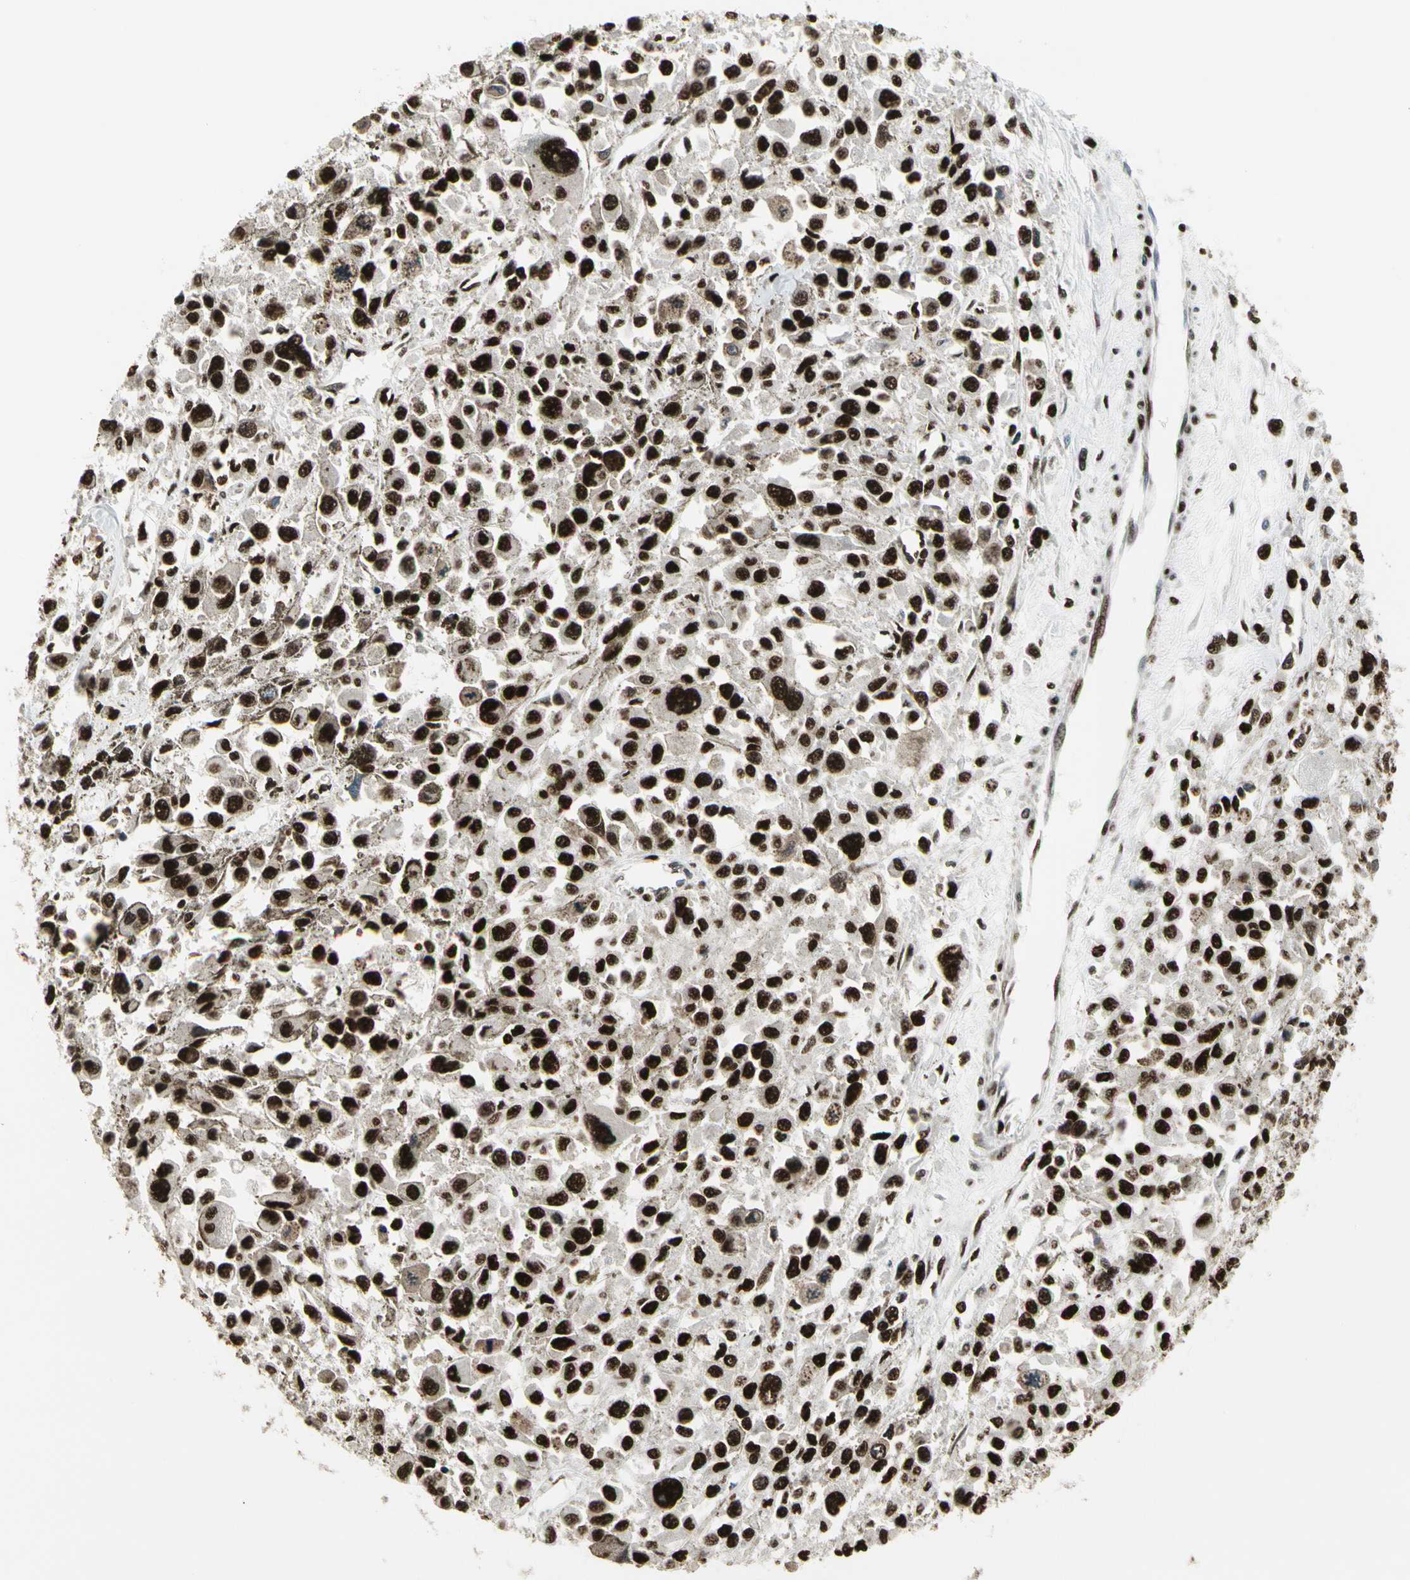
{"staining": {"intensity": "strong", "quantity": ">75%", "location": "nuclear"}, "tissue": "melanoma", "cell_type": "Tumor cells", "image_type": "cancer", "snomed": [{"axis": "morphology", "description": "Malignant melanoma, Metastatic site"}, {"axis": "topography", "description": "Lymph node"}], "caption": "Melanoma was stained to show a protein in brown. There is high levels of strong nuclear positivity in about >75% of tumor cells.", "gene": "SRSF11", "patient": {"sex": "male", "age": 59}}